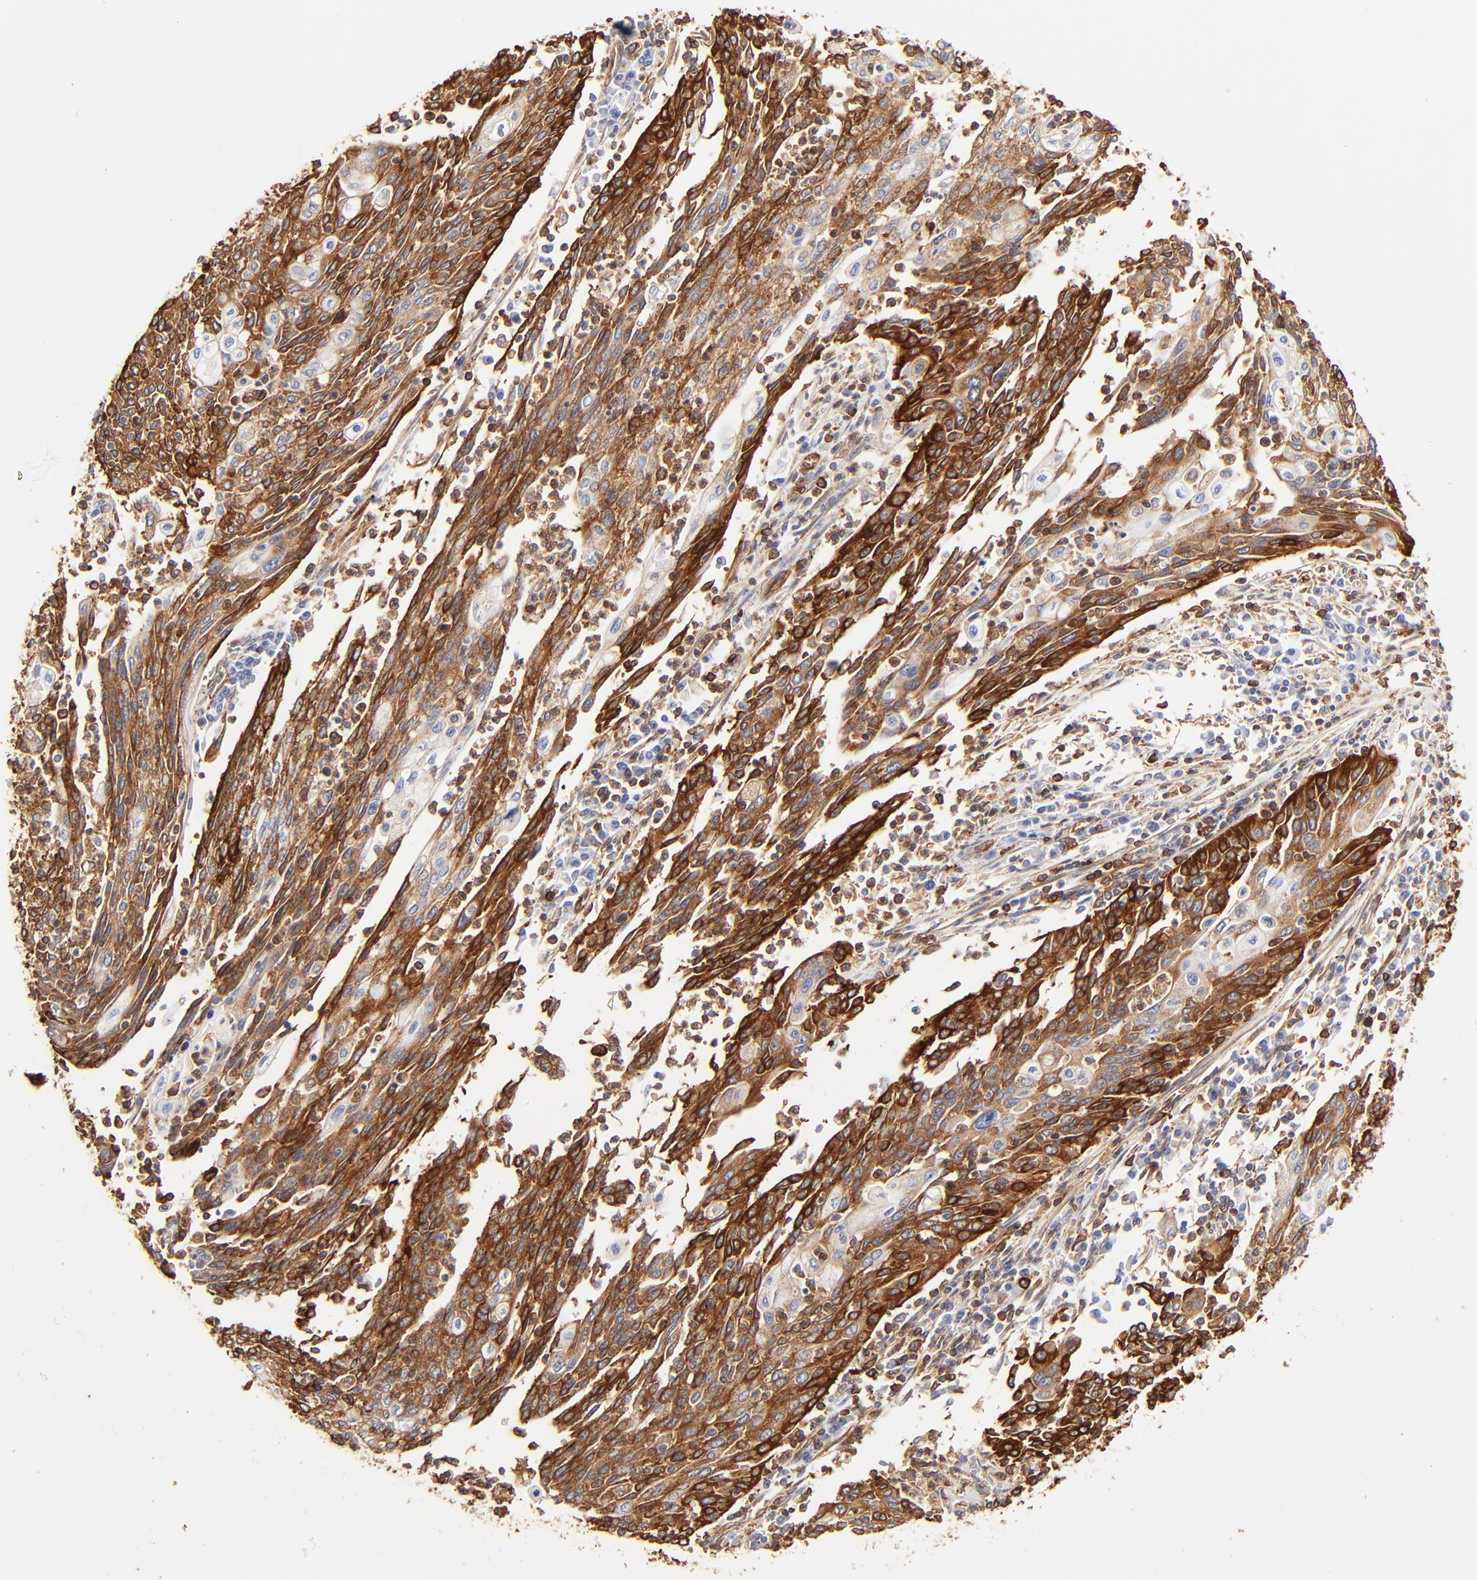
{"staining": {"intensity": "strong", "quantity": ">75%", "location": "cytoplasmic/membranous"}, "tissue": "cervical cancer", "cell_type": "Tumor cells", "image_type": "cancer", "snomed": [{"axis": "morphology", "description": "Squamous cell carcinoma, NOS"}, {"axis": "topography", "description": "Cervix"}], "caption": "A histopathology image showing strong cytoplasmic/membranous positivity in approximately >75% of tumor cells in cervical cancer, as visualized by brown immunohistochemical staining.", "gene": "FLNA", "patient": {"sex": "female", "age": 40}}